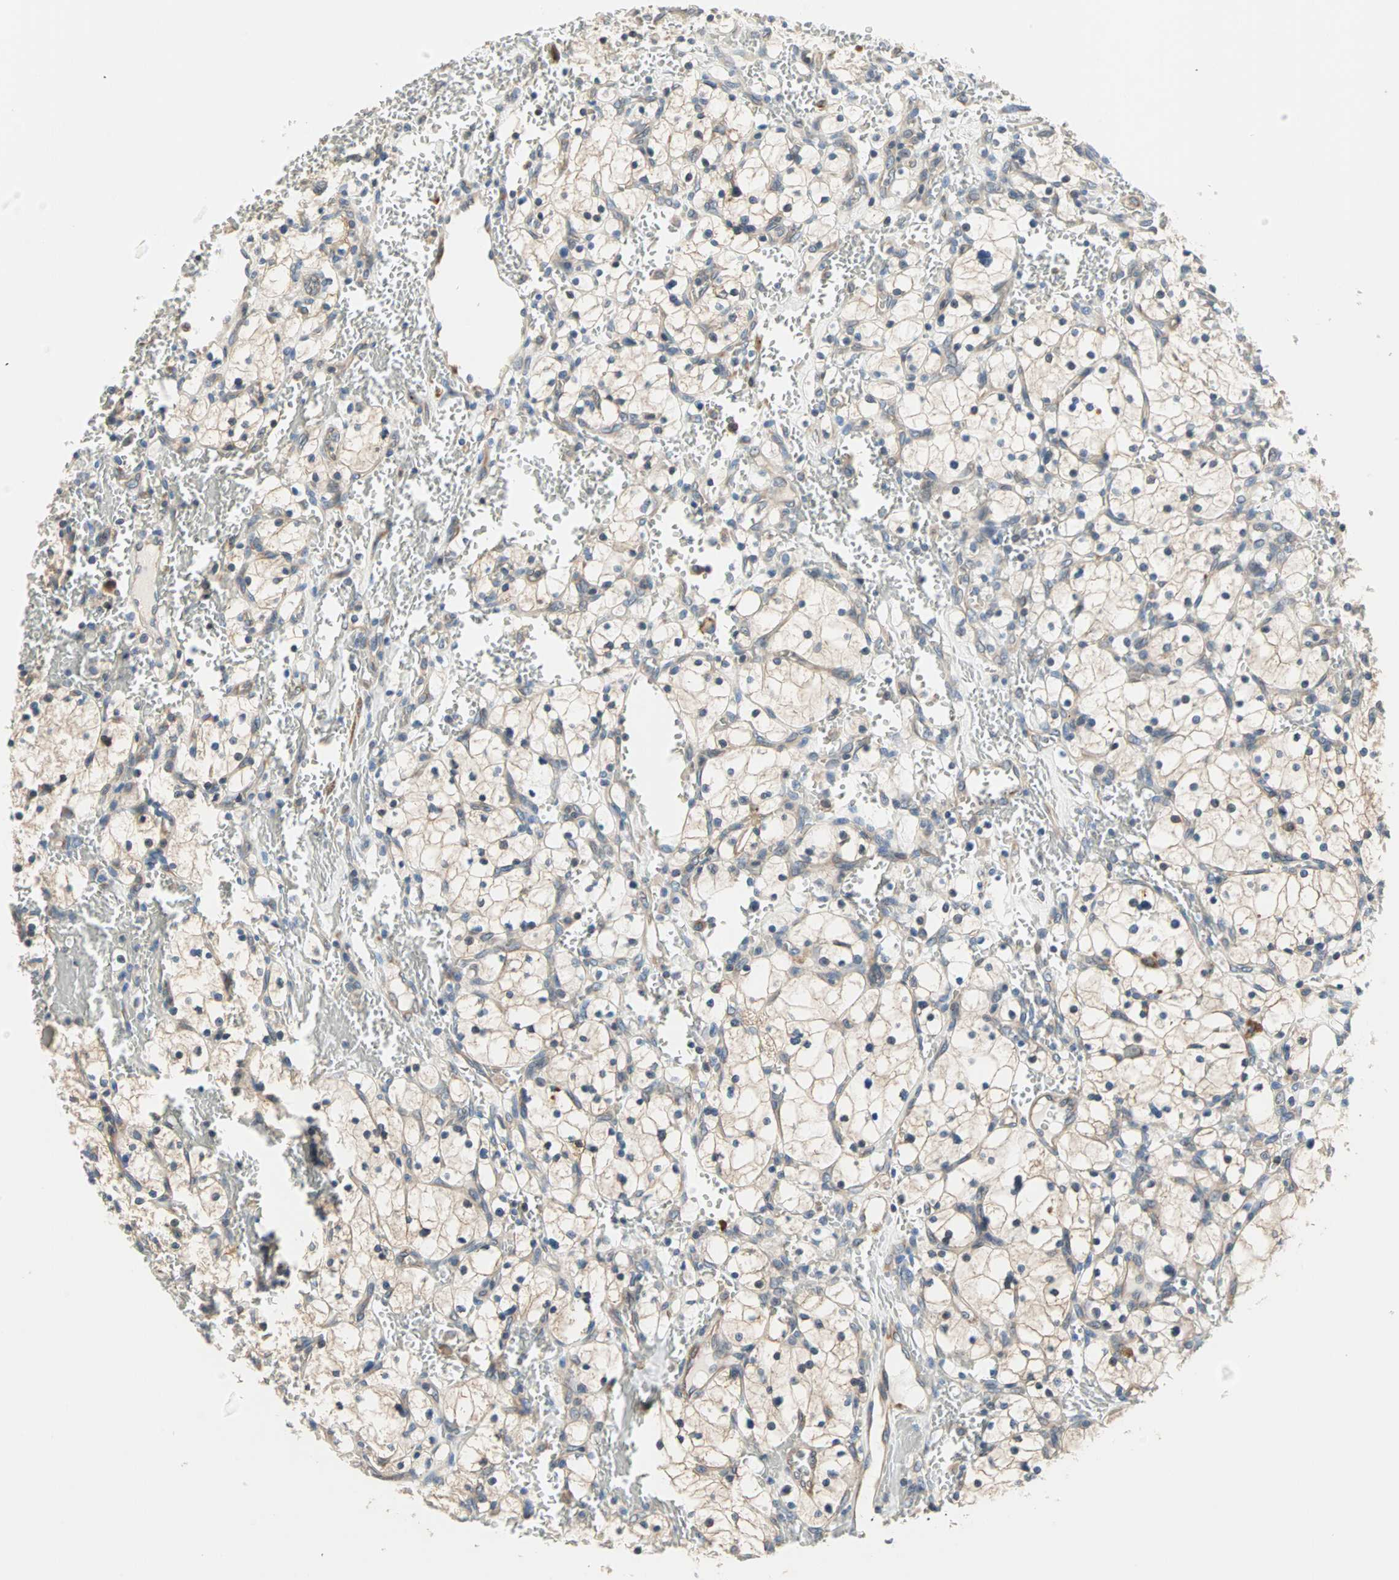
{"staining": {"intensity": "weak", "quantity": "<25%", "location": "cytoplasmic/membranous"}, "tissue": "renal cancer", "cell_type": "Tumor cells", "image_type": "cancer", "snomed": [{"axis": "morphology", "description": "Adenocarcinoma, NOS"}, {"axis": "topography", "description": "Kidney"}], "caption": "Immunohistochemistry of renal adenocarcinoma shows no staining in tumor cells. (IHC, brightfield microscopy, high magnification).", "gene": "SAR1A", "patient": {"sex": "female", "age": 83}}